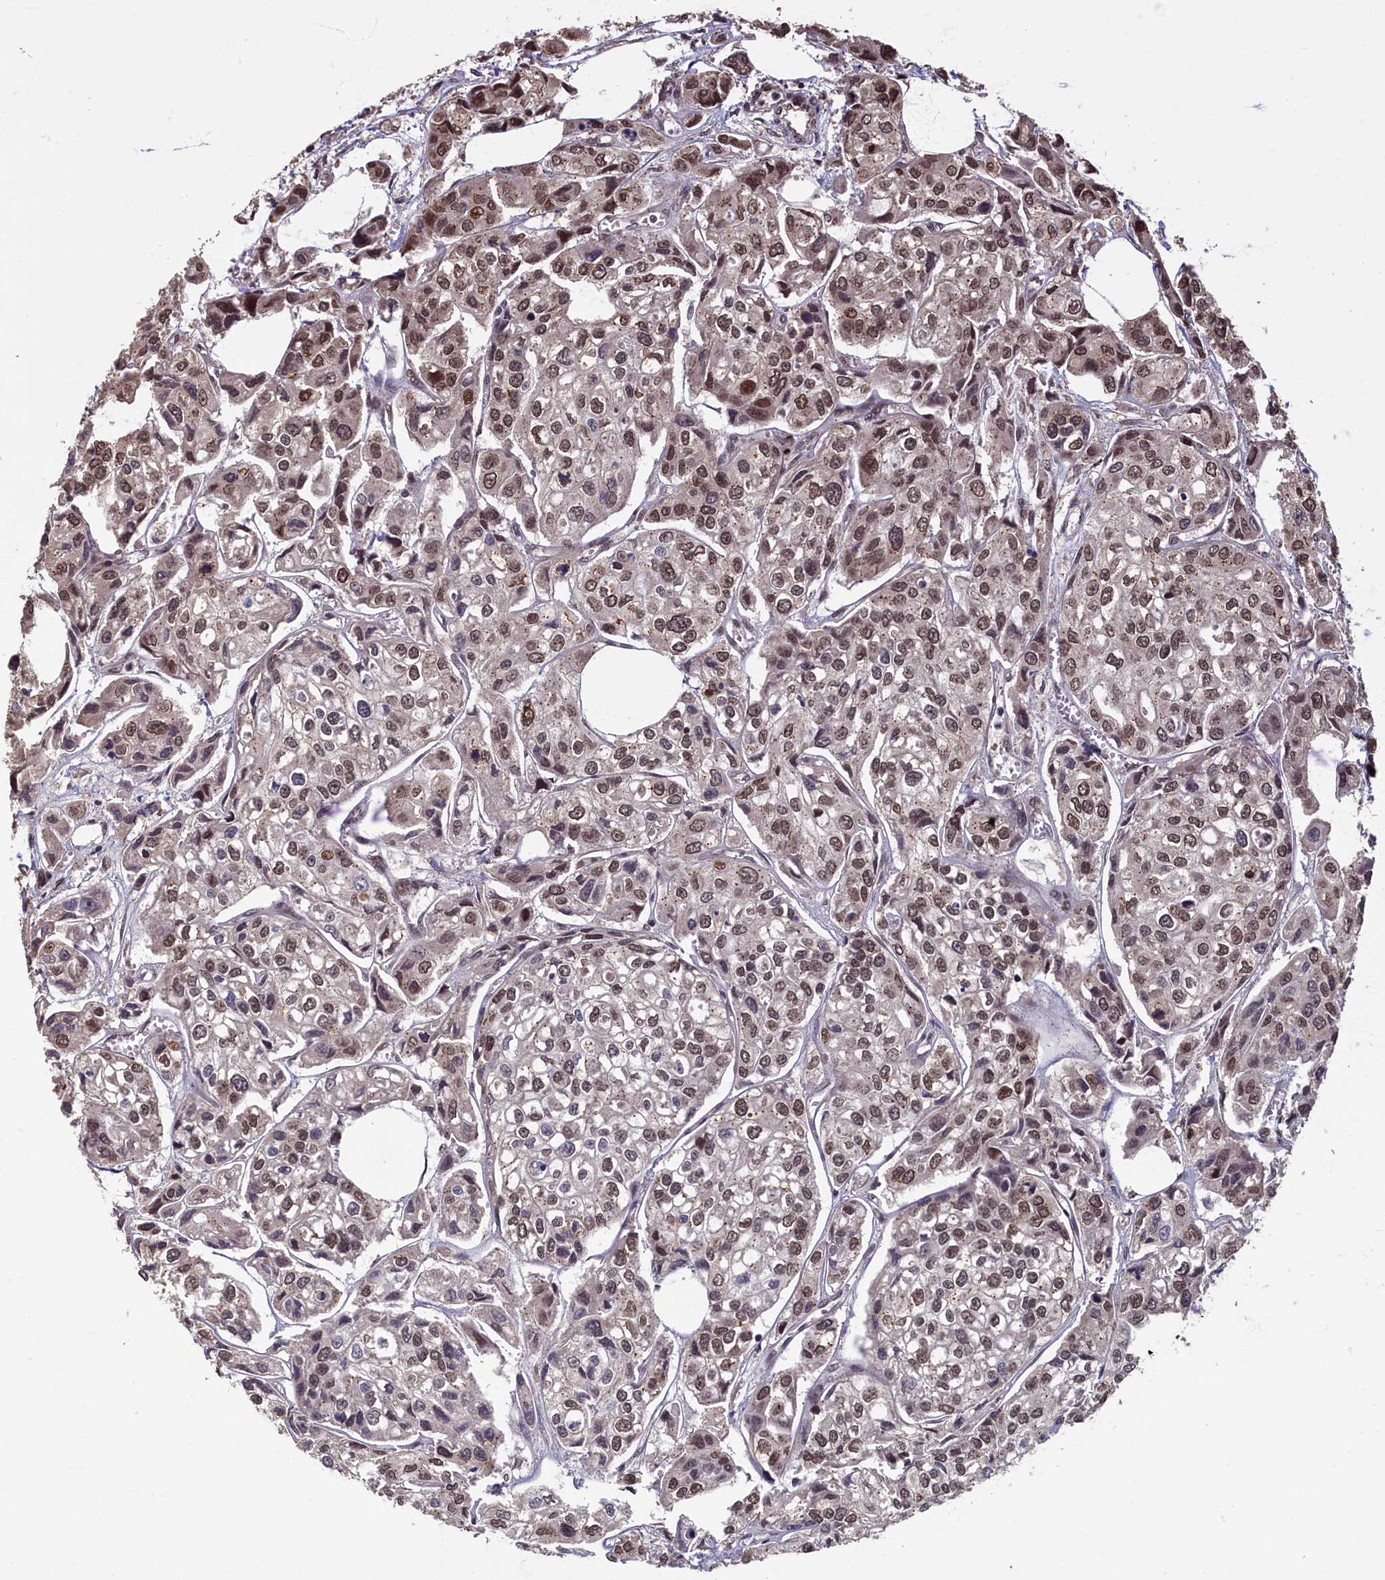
{"staining": {"intensity": "moderate", "quantity": "25%-75%", "location": "nuclear"}, "tissue": "urothelial cancer", "cell_type": "Tumor cells", "image_type": "cancer", "snomed": [{"axis": "morphology", "description": "Urothelial carcinoma, High grade"}, {"axis": "topography", "description": "Urinary bladder"}], "caption": "IHC histopathology image of high-grade urothelial carcinoma stained for a protein (brown), which demonstrates medium levels of moderate nuclear positivity in approximately 25%-75% of tumor cells.", "gene": "CKAP2L", "patient": {"sex": "male", "age": 67}}